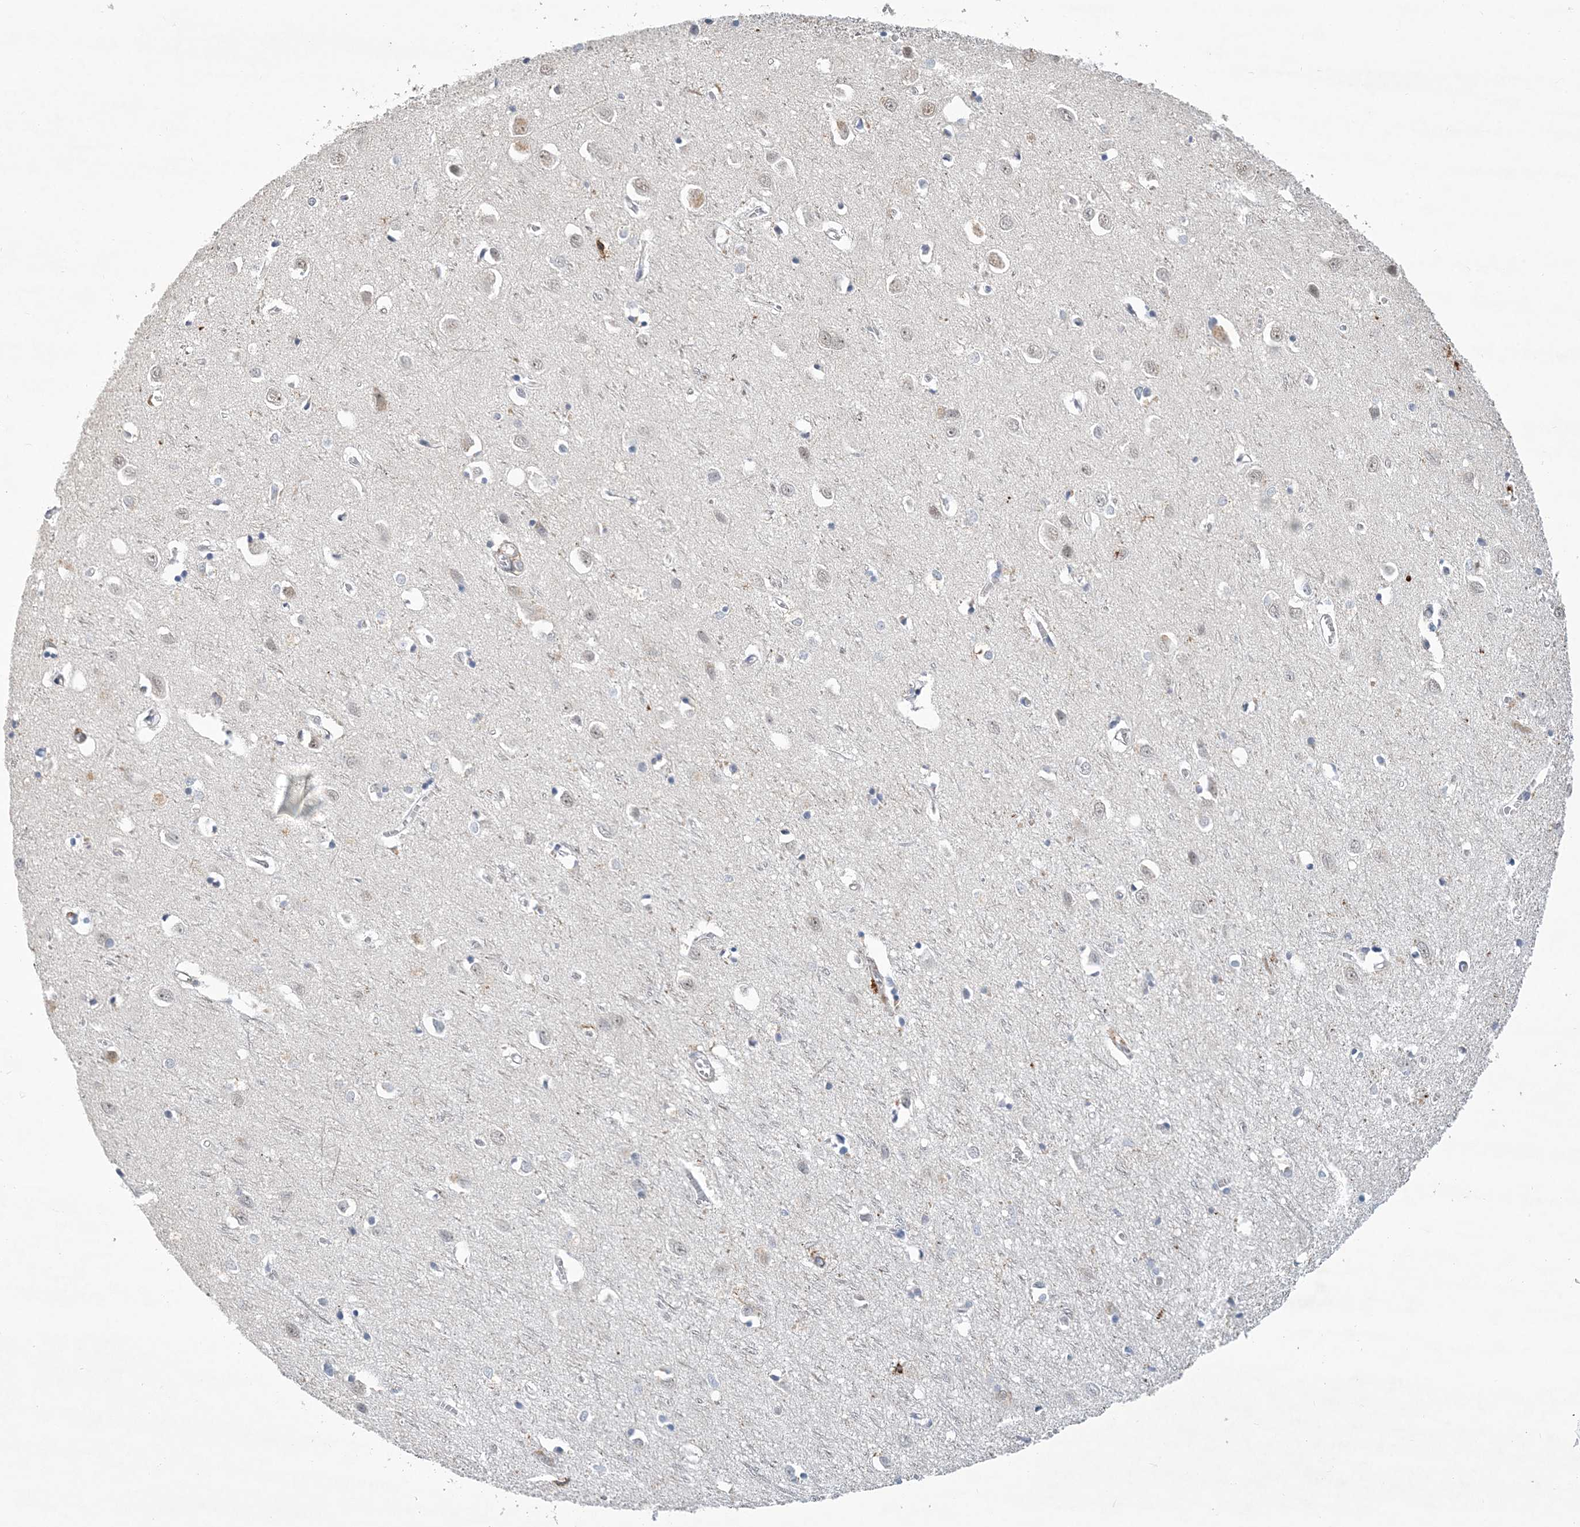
{"staining": {"intensity": "negative", "quantity": "none", "location": "none"}, "tissue": "cerebral cortex", "cell_type": "Endothelial cells", "image_type": "normal", "snomed": [{"axis": "morphology", "description": "Normal tissue, NOS"}, {"axis": "topography", "description": "Cerebral cortex"}], "caption": "High magnification brightfield microscopy of unremarkable cerebral cortex stained with DAB (brown) and counterstained with hematoxylin (blue): endothelial cells show no significant staining.", "gene": "FAM217A", "patient": {"sex": "female", "age": 64}}